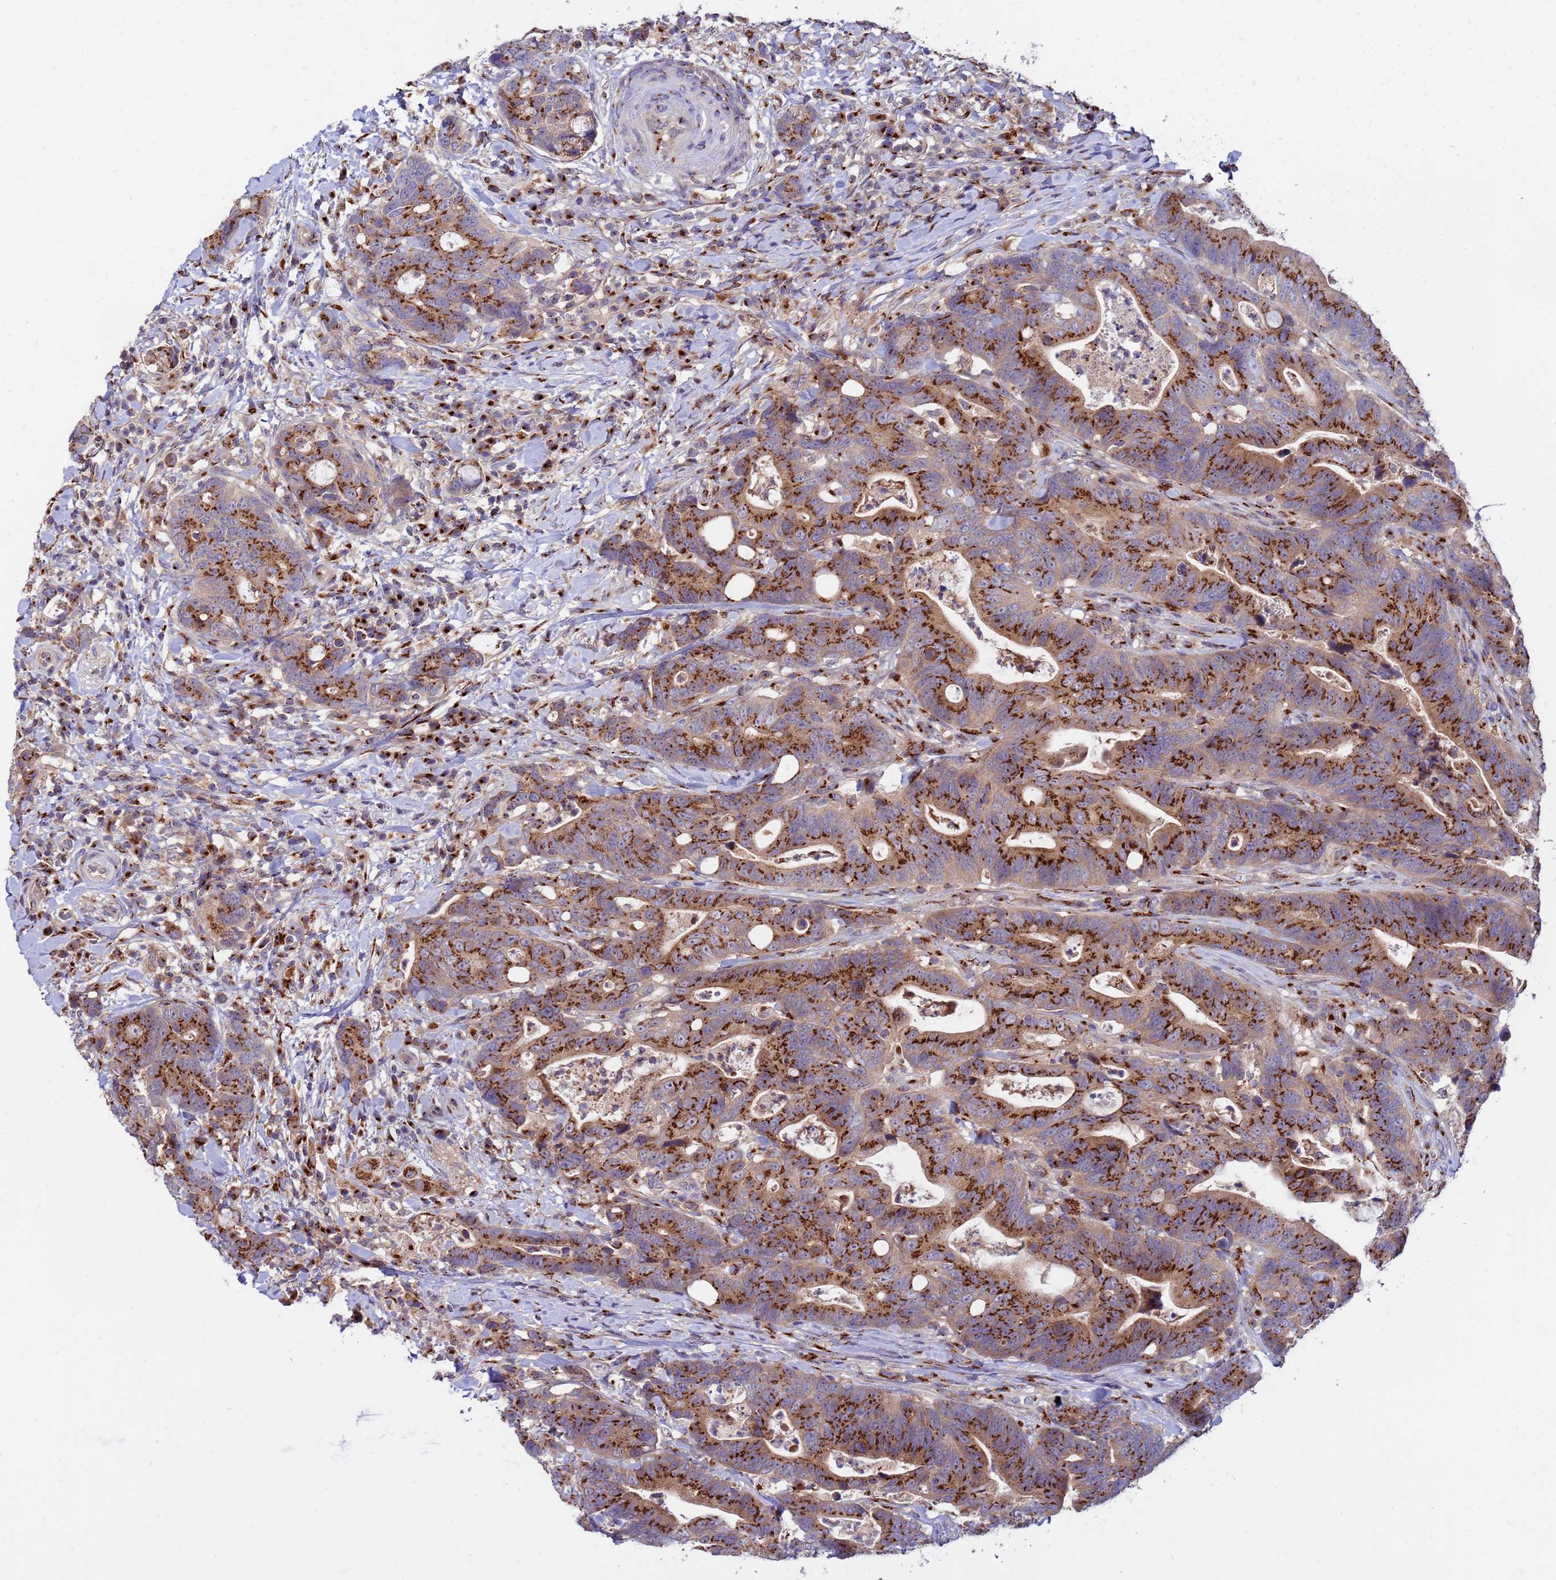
{"staining": {"intensity": "strong", "quantity": ">75%", "location": "cytoplasmic/membranous"}, "tissue": "colorectal cancer", "cell_type": "Tumor cells", "image_type": "cancer", "snomed": [{"axis": "morphology", "description": "Adenocarcinoma, NOS"}, {"axis": "topography", "description": "Colon"}], "caption": "There is high levels of strong cytoplasmic/membranous expression in tumor cells of colorectal adenocarcinoma, as demonstrated by immunohistochemical staining (brown color).", "gene": "HPS3", "patient": {"sex": "female", "age": 82}}